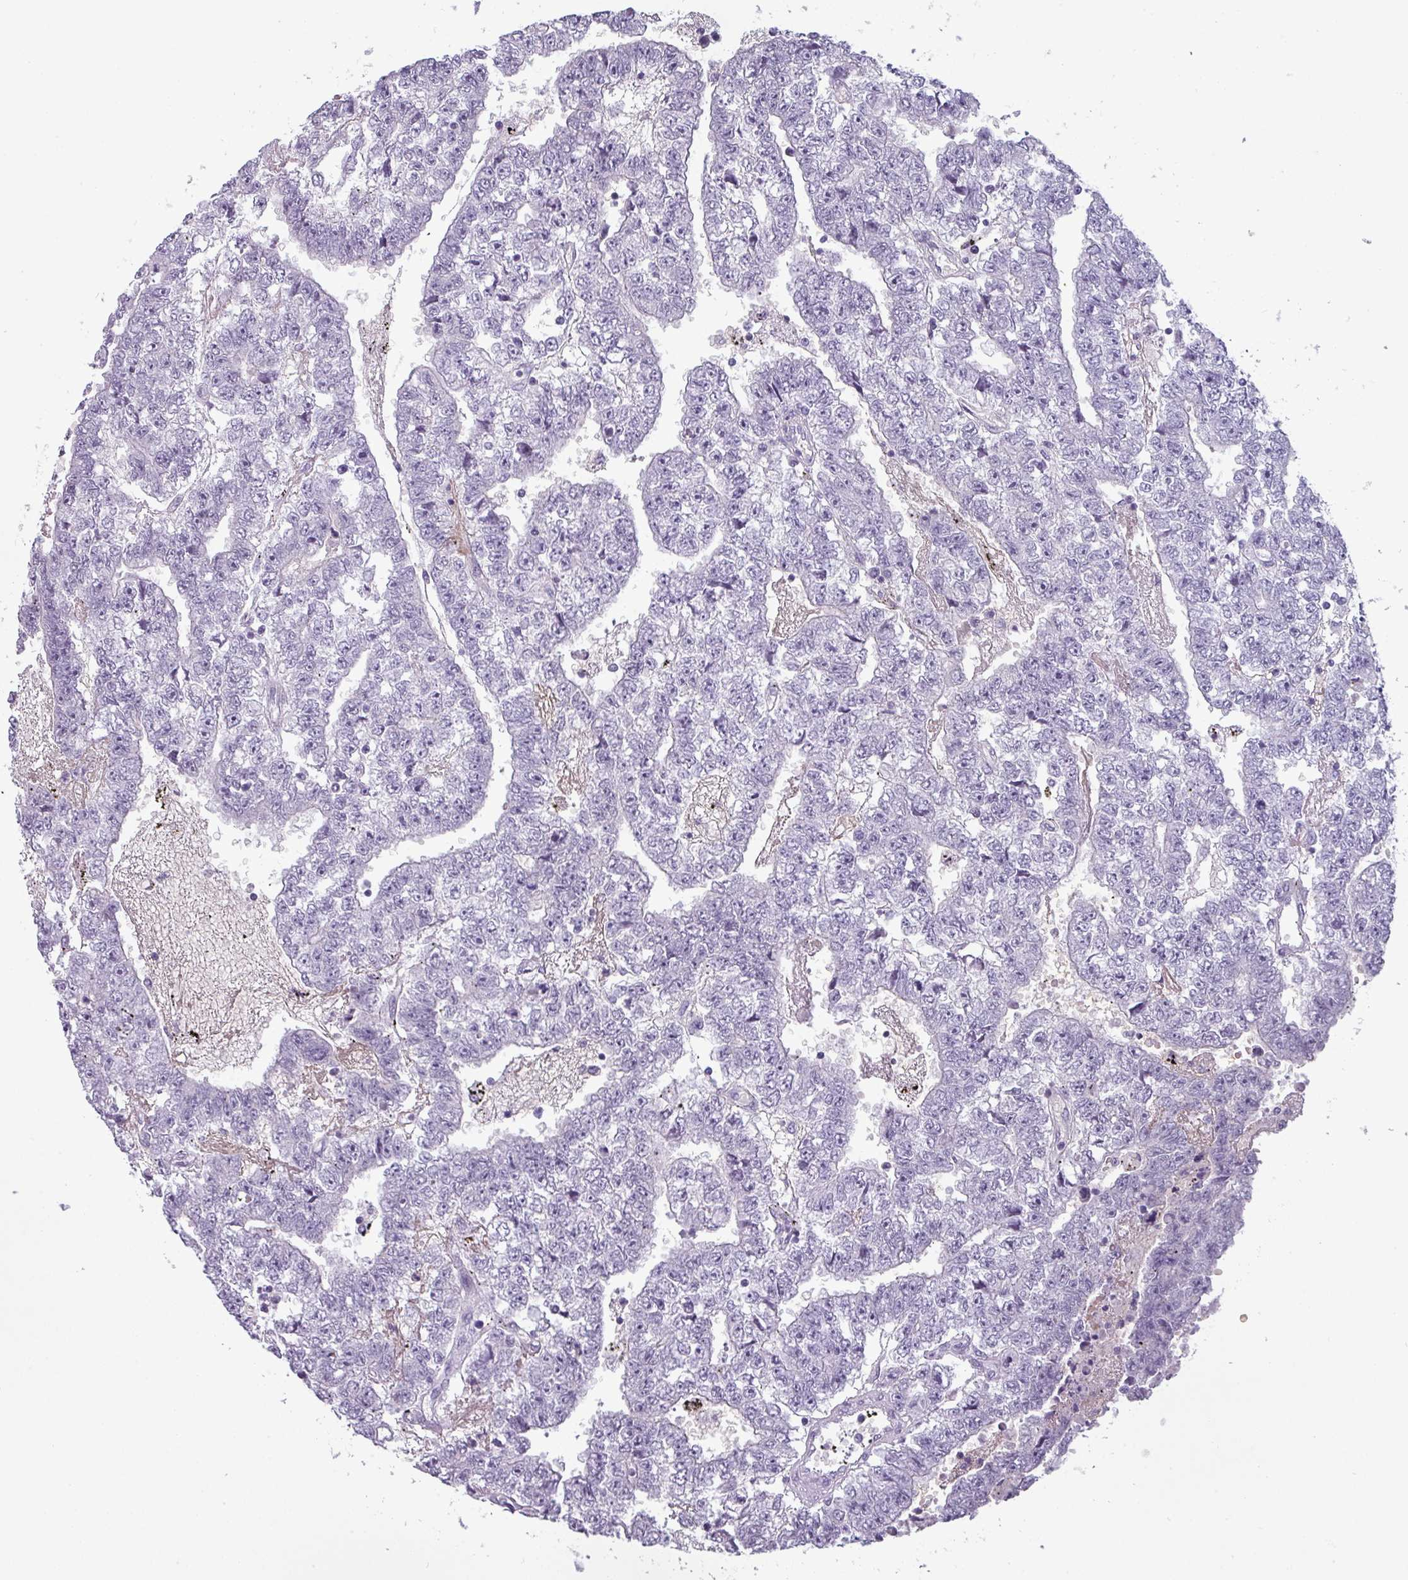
{"staining": {"intensity": "negative", "quantity": "none", "location": "none"}, "tissue": "testis cancer", "cell_type": "Tumor cells", "image_type": "cancer", "snomed": [{"axis": "morphology", "description": "Carcinoma, Embryonal, NOS"}, {"axis": "topography", "description": "Testis"}], "caption": "Immunohistochemistry of embryonal carcinoma (testis) exhibits no expression in tumor cells.", "gene": "AREL1", "patient": {"sex": "male", "age": 25}}